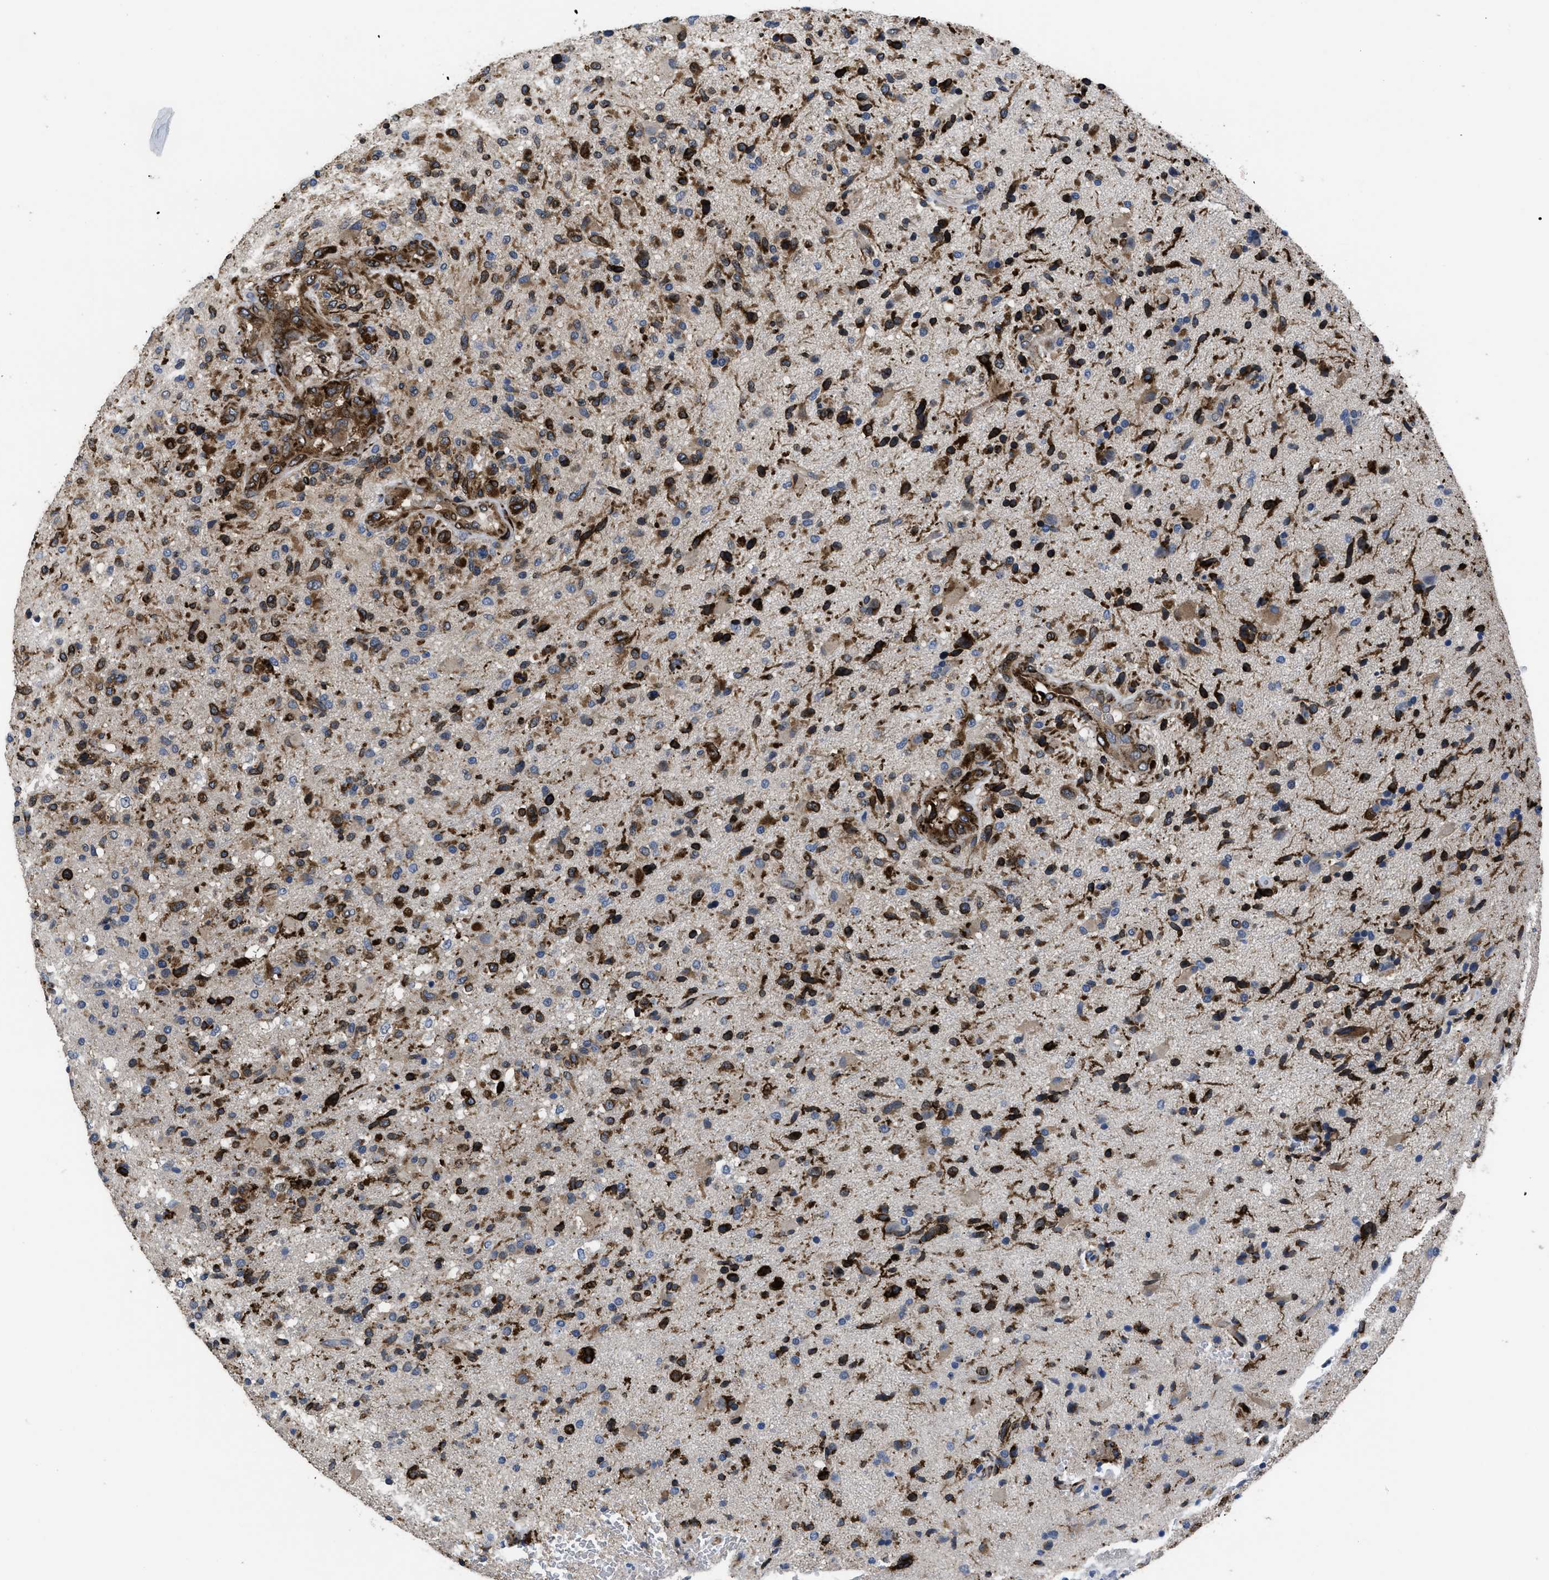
{"staining": {"intensity": "moderate", "quantity": "<25%", "location": "cytoplasmic/membranous"}, "tissue": "glioma", "cell_type": "Tumor cells", "image_type": "cancer", "snomed": [{"axis": "morphology", "description": "Glioma, malignant, High grade"}, {"axis": "topography", "description": "Brain"}], "caption": "A low amount of moderate cytoplasmic/membranous staining is identified in about <25% of tumor cells in glioma tissue. Using DAB (brown) and hematoxylin (blue) stains, captured at high magnification using brightfield microscopy.", "gene": "SQLE", "patient": {"sex": "male", "age": 72}}